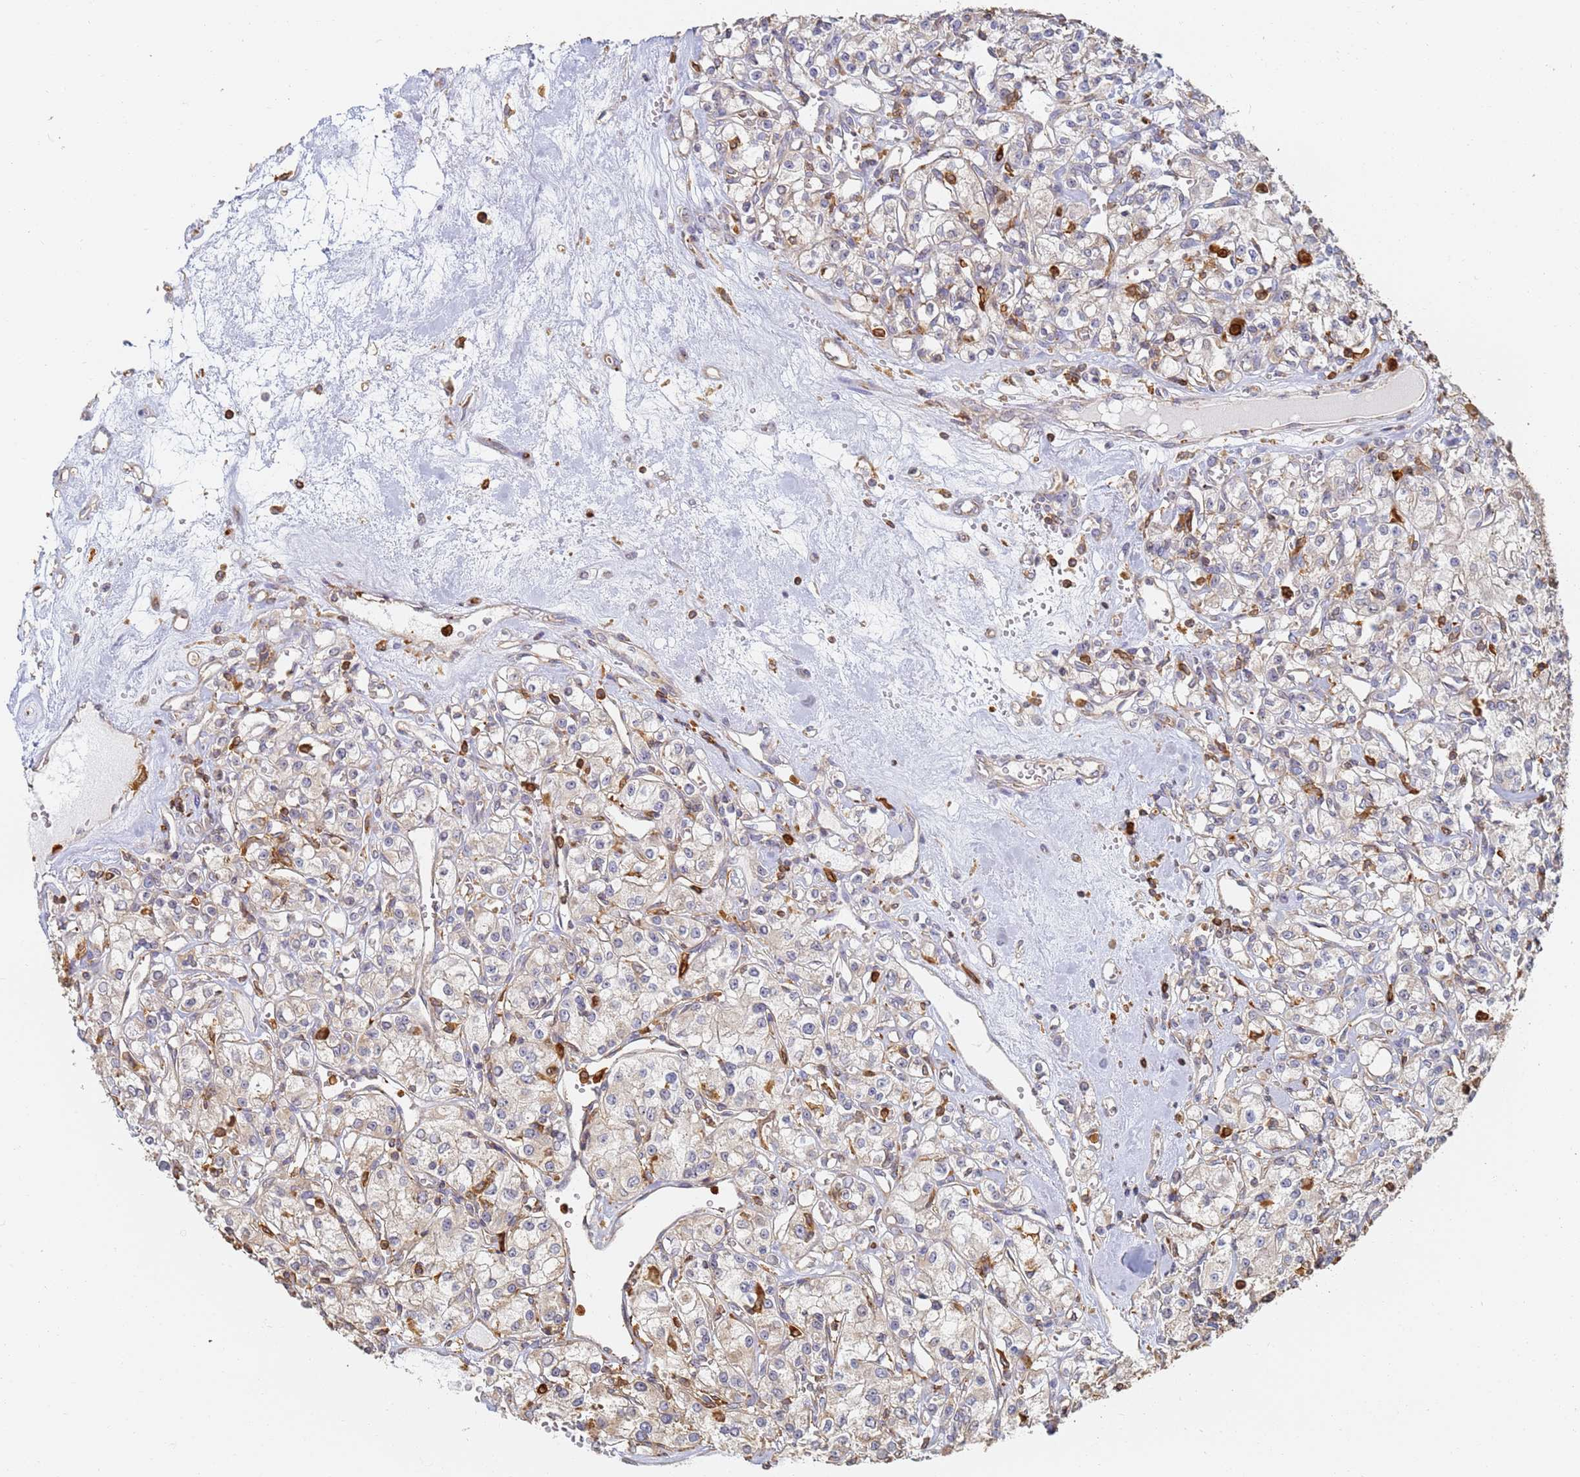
{"staining": {"intensity": "weak", "quantity": "25%-75%", "location": "cytoplasmic/membranous"}, "tissue": "renal cancer", "cell_type": "Tumor cells", "image_type": "cancer", "snomed": [{"axis": "morphology", "description": "Adenocarcinoma, NOS"}, {"axis": "topography", "description": "Kidney"}], "caption": "Adenocarcinoma (renal) stained with DAB (3,3'-diaminobenzidine) immunohistochemistry reveals low levels of weak cytoplasmic/membranous positivity in about 25%-75% of tumor cells.", "gene": "BIN2", "patient": {"sex": "female", "age": 59}}